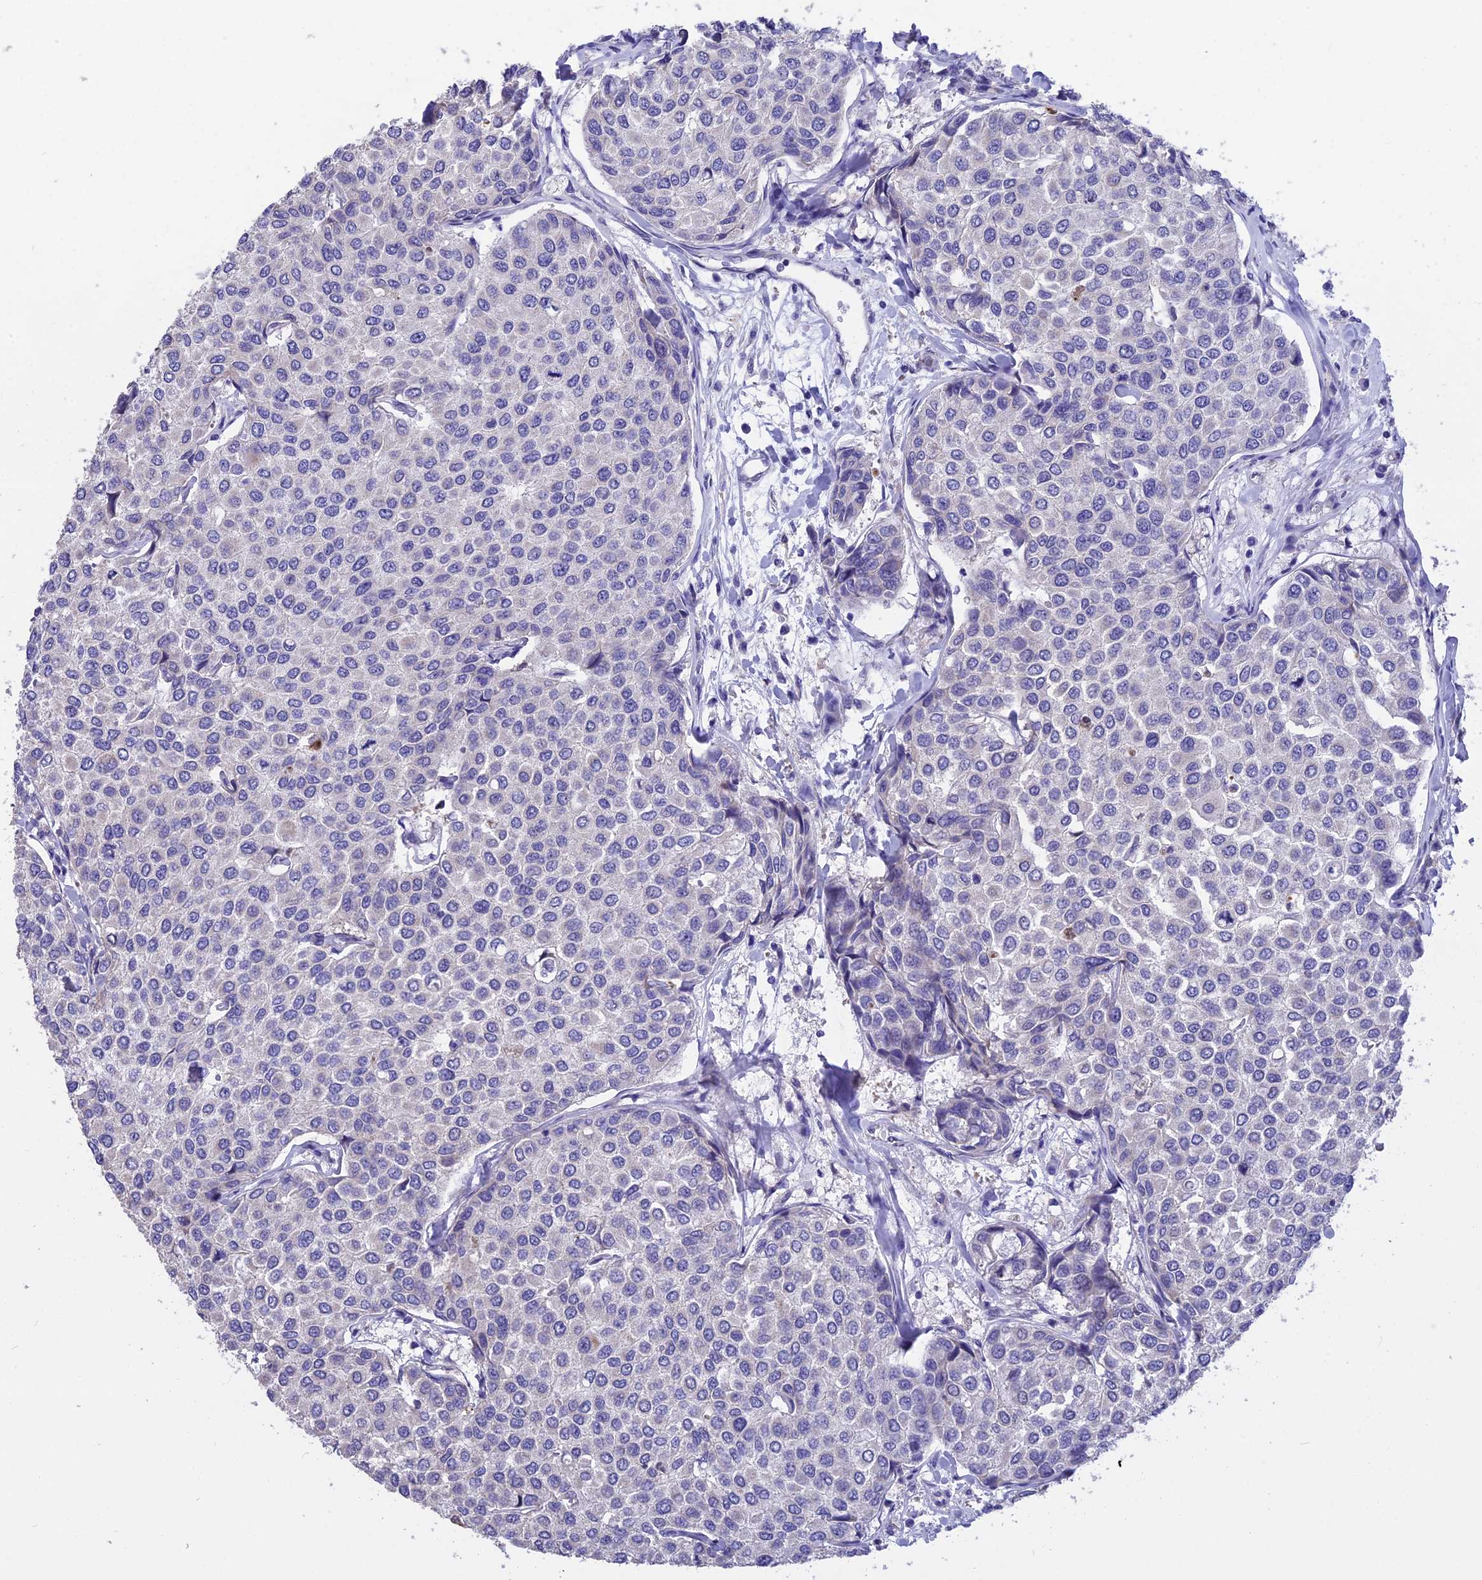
{"staining": {"intensity": "negative", "quantity": "none", "location": "none"}, "tissue": "breast cancer", "cell_type": "Tumor cells", "image_type": "cancer", "snomed": [{"axis": "morphology", "description": "Duct carcinoma"}, {"axis": "topography", "description": "Breast"}], "caption": "This is an immunohistochemistry (IHC) photomicrograph of human breast intraductal carcinoma. There is no positivity in tumor cells.", "gene": "CYP2U1", "patient": {"sex": "female", "age": 55}}